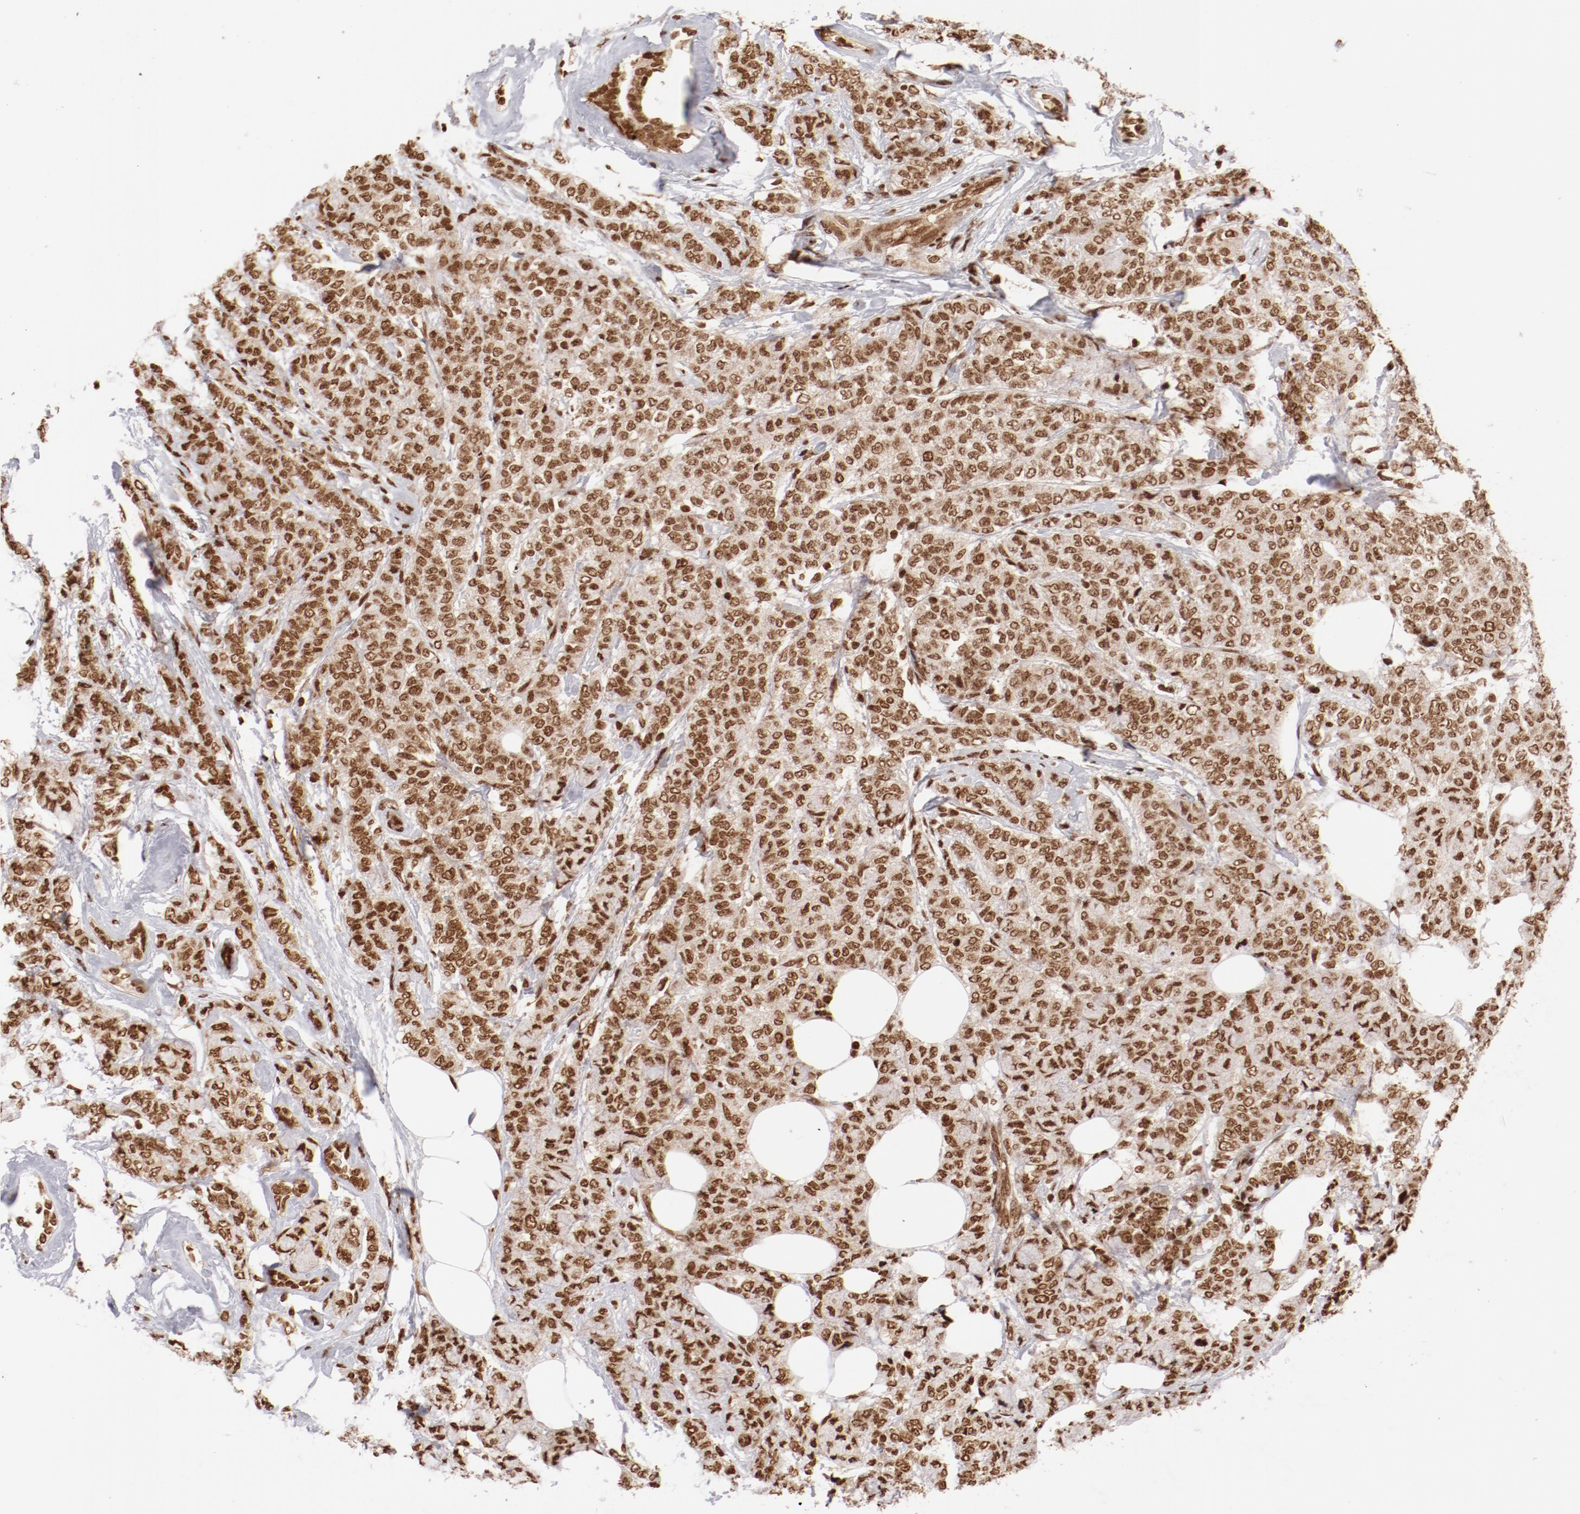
{"staining": {"intensity": "moderate", "quantity": ">75%", "location": "nuclear"}, "tissue": "breast cancer", "cell_type": "Tumor cells", "image_type": "cancer", "snomed": [{"axis": "morphology", "description": "Lobular carcinoma"}, {"axis": "topography", "description": "Breast"}], "caption": "IHC histopathology image of neoplastic tissue: human breast cancer (lobular carcinoma) stained using IHC demonstrates medium levels of moderate protein expression localized specifically in the nuclear of tumor cells, appearing as a nuclear brown color.", "gene": "ABL2", "patient": {"sex": "female", "age": 60}}